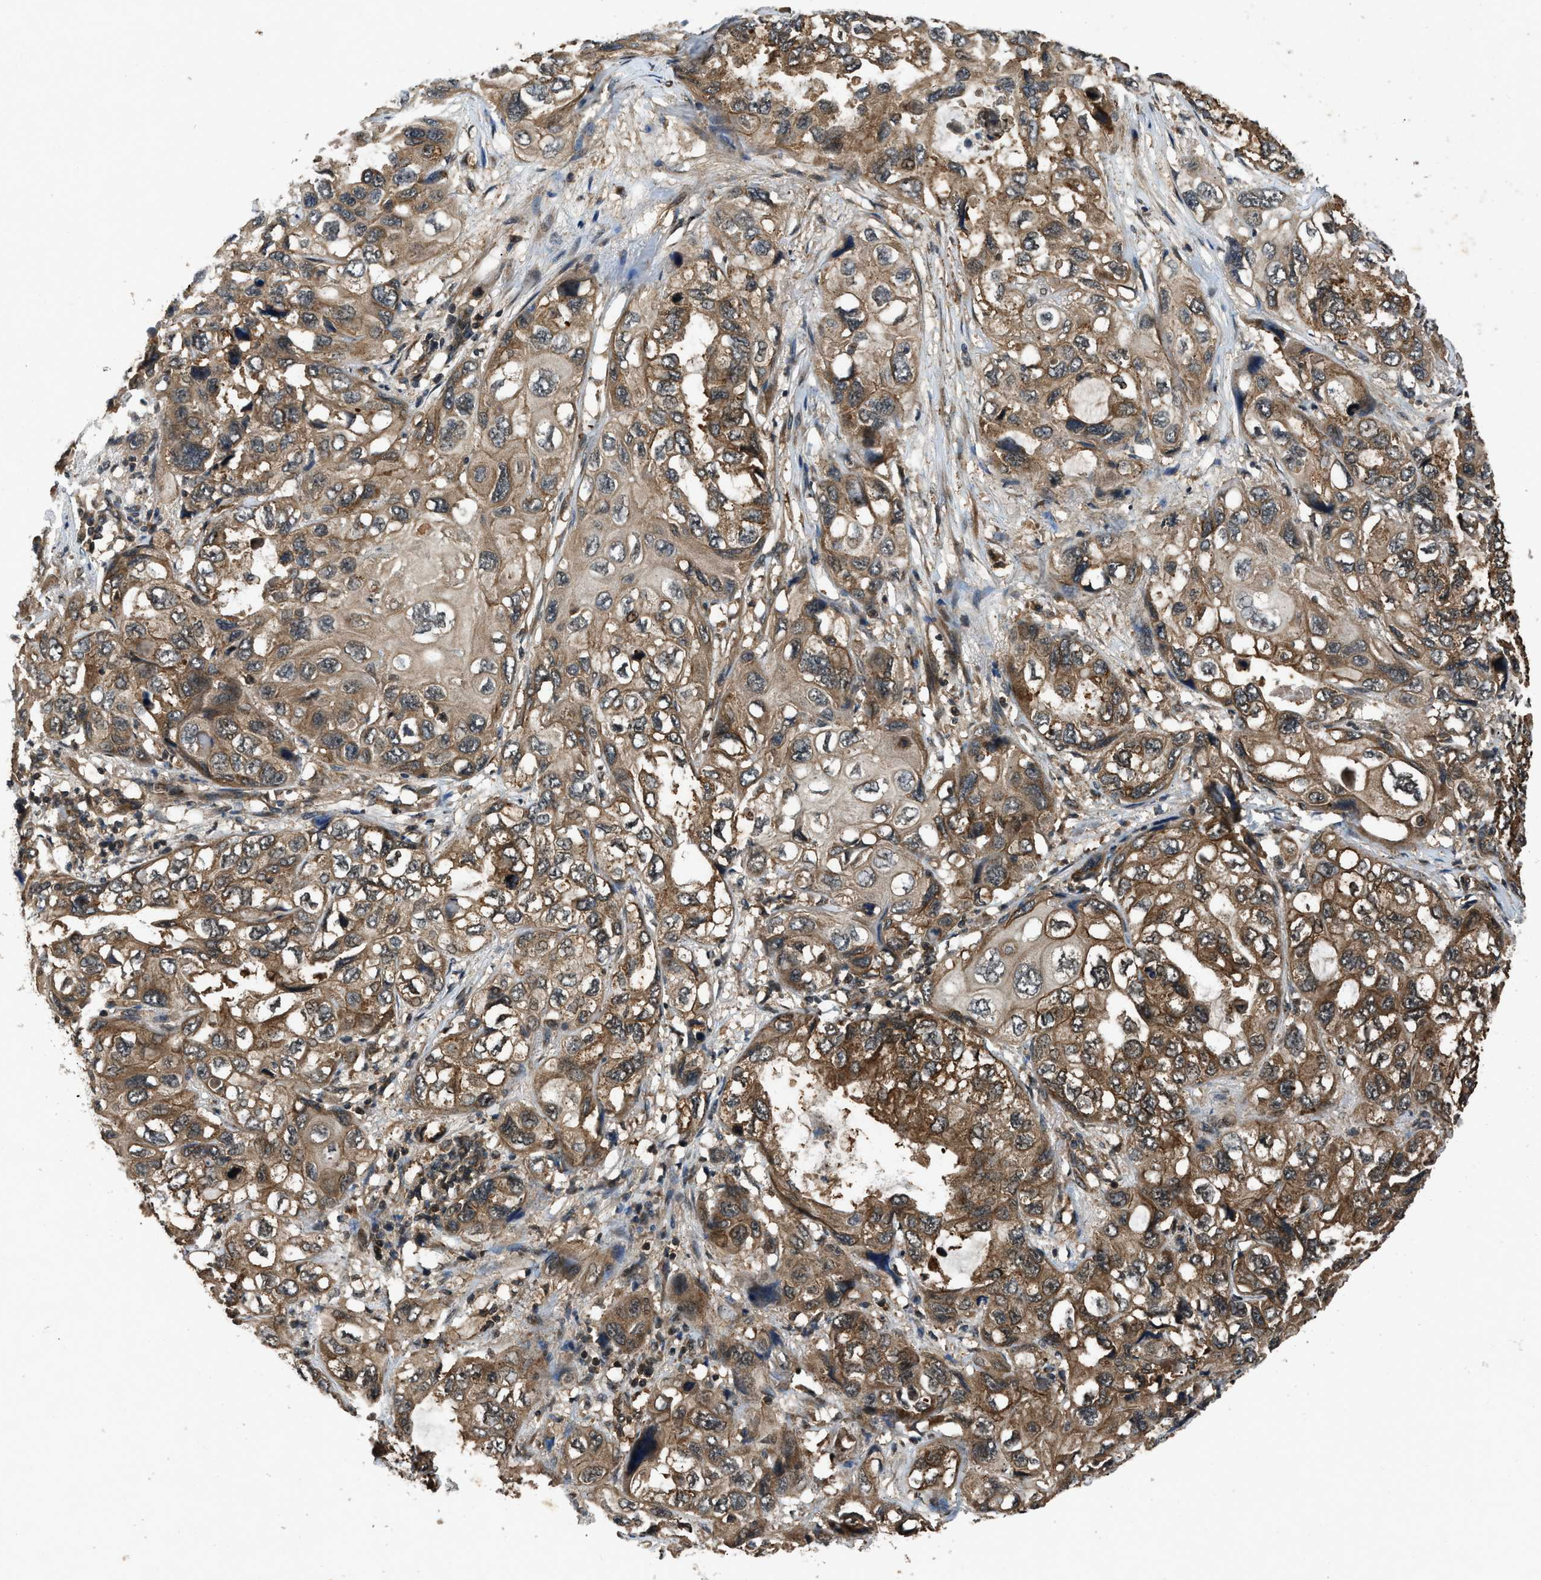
{"staining": {"intensity": "moderate", "quantity": ">75%", "location": "cytoplasmic/membranous"}, "tissue": "lung cancer", "cell_type": "Tumor cells", "image_type": "cancer", "snomed": [{"axis": "morphology", "description": "Squamous cell carcinoma, NOS"}, {"axis": "topography", "description": "Lung"}], "caption": "An image of human lung squamous cell carcinoma stained for a protein exhibits moderate cytoplasmic/membranous brown staining in tumor cells. Nuclei are stained in blue.", "gene": "RPS6KB1", "patient": {"sex": "female", "age": 73}}